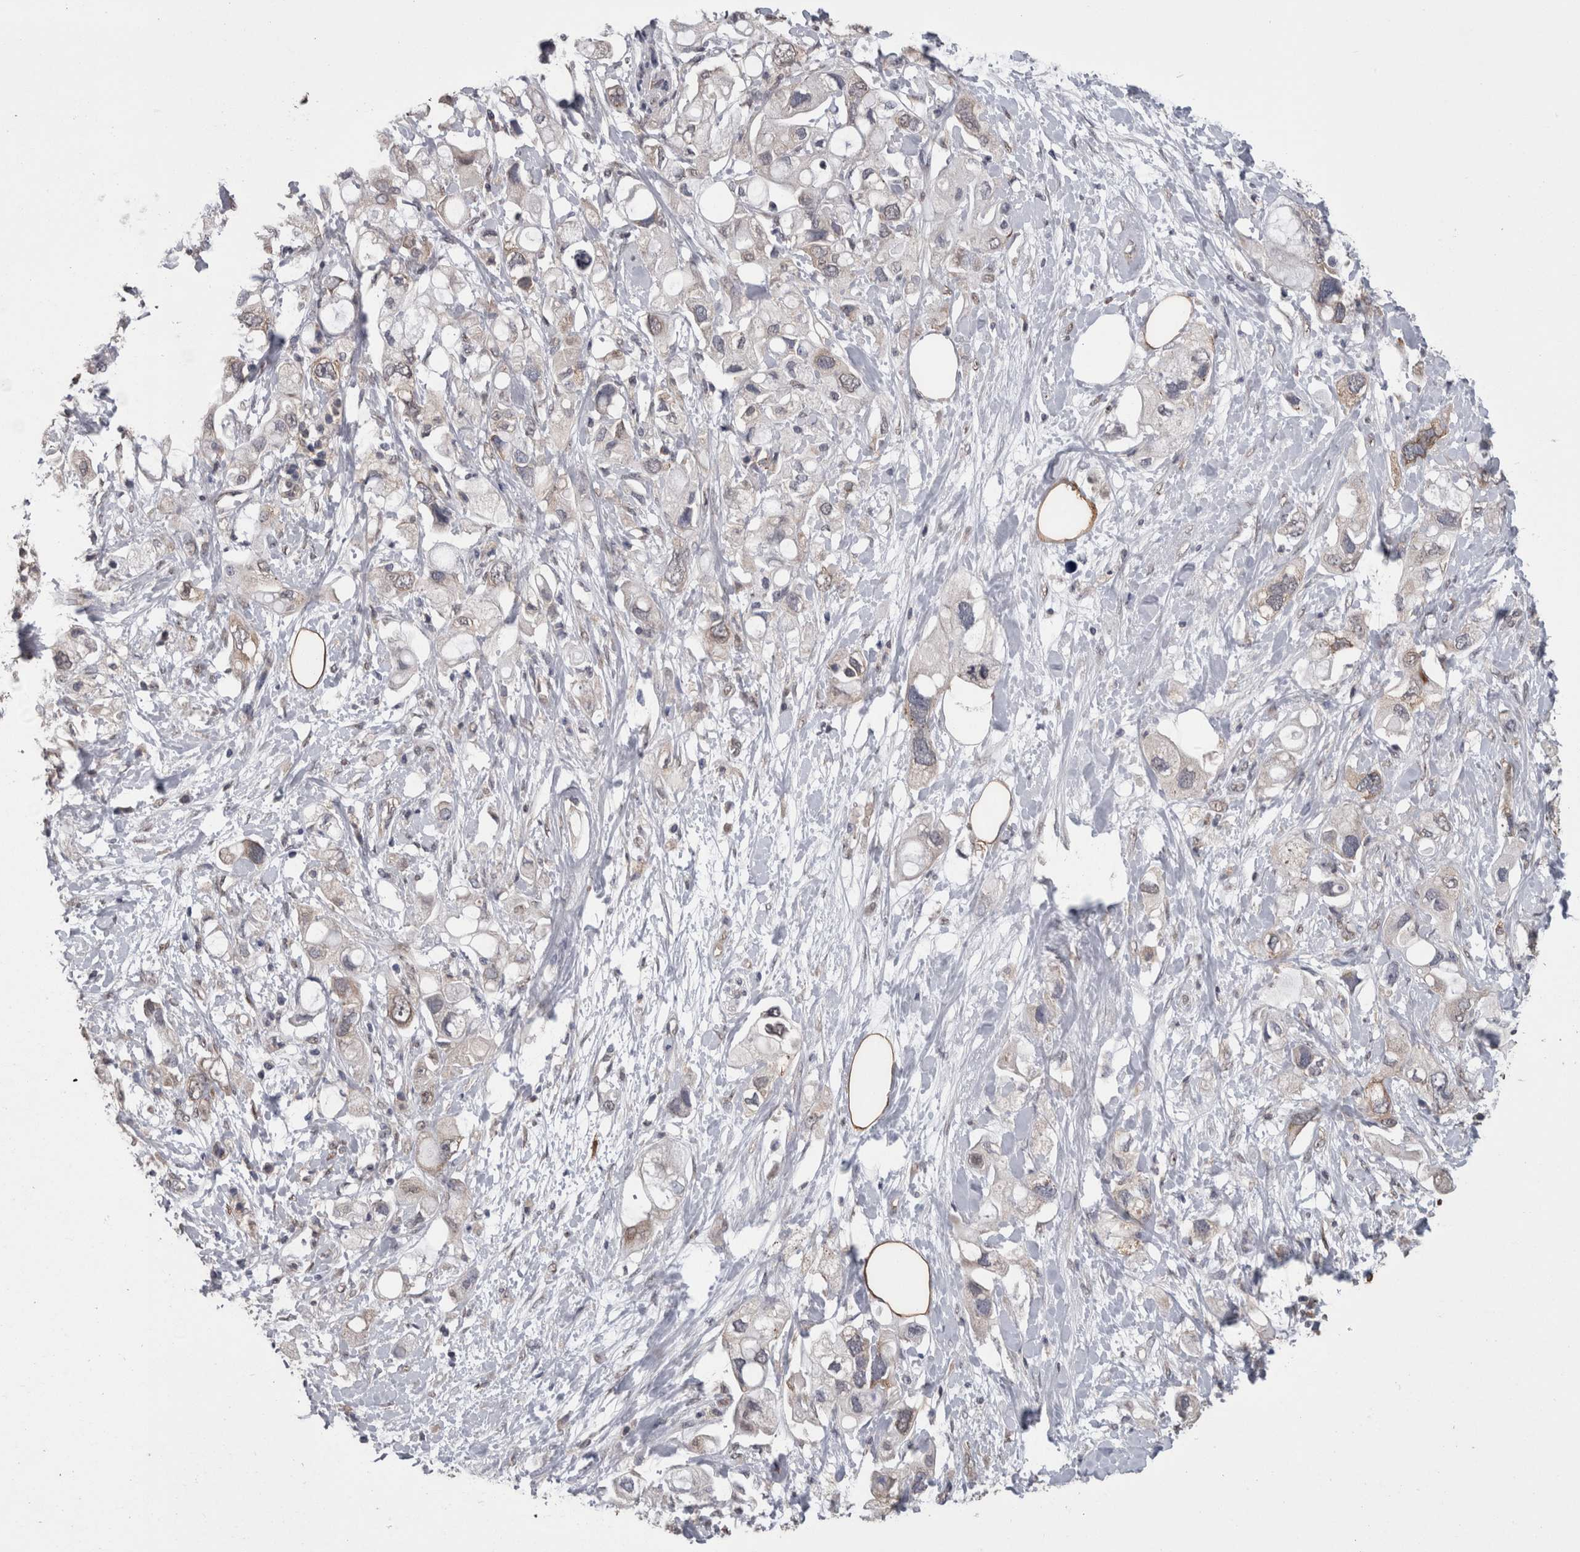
{"staining": {"intensity": "weak", "quantity": "<25%", "location": "cytoplasmic/membranous"}, "tissue": "pancreatic cancer", "cell_type": "Tumor cells", "image_type": "cancer", "snomed": [{"axis": "morphology", "description": "Adenocarcinoma, NOS"}, {"axis": "topography", "description": "Pancreas"}], "caption": "IHC micrograph of neoplastic tissue: human pancreatic adenocarcinoma stained with DAB (3,3'-diaminobenzidine) shows no significant protein expression in tumor cells. (DAB (3,3'-diaminobenzidine) immunohistochemistry (IHC) with hematoxylin counter stain).", "gene": "DDX6", "patient": {"sex": "female", "age": 56}}